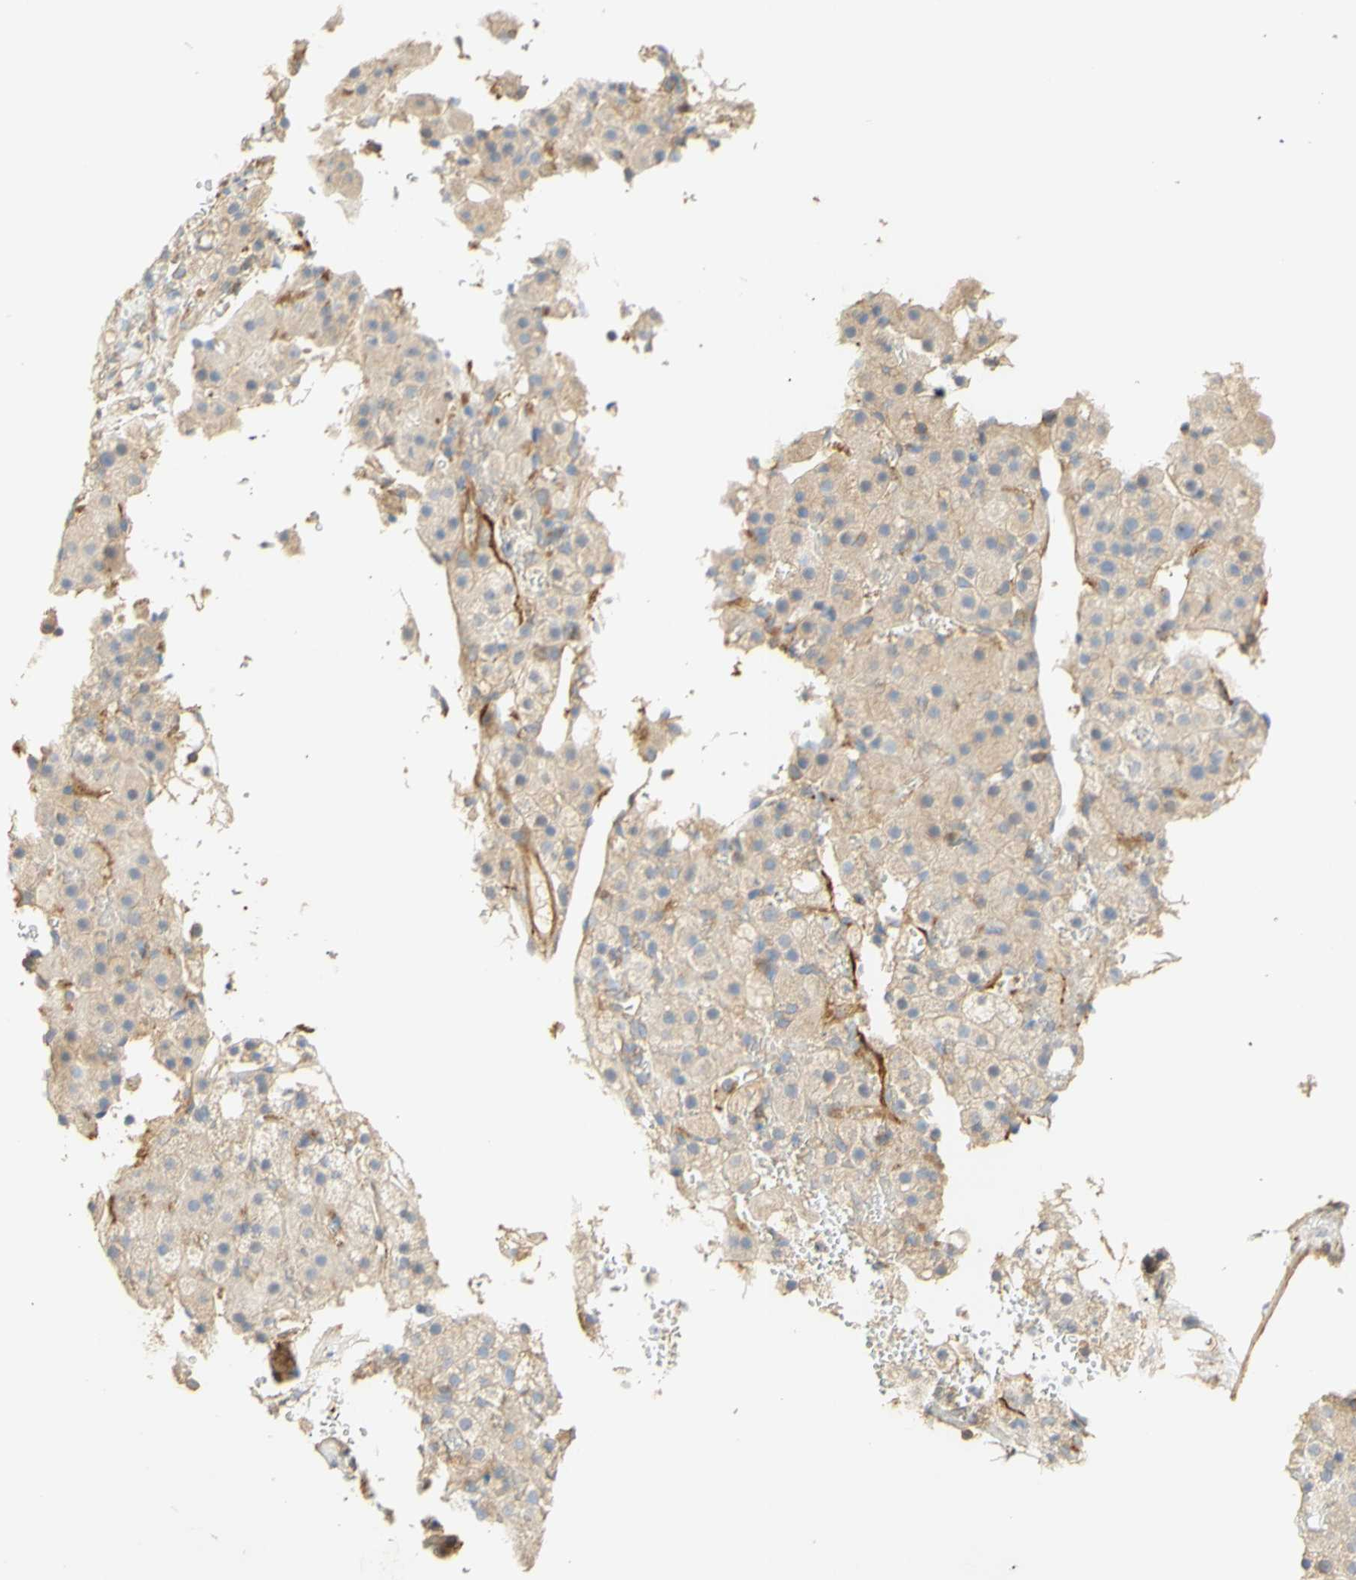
{"staining": {"intensity": "weak", "quantity": "25%-75%", "location": "cytoplasmic/membranous"}, "tissue": "adrenal gland", "cell_type": "Glandular cells", "image_type": "normal", "snomed": [{"axis": "morphology", "description": "Normal tissue, NOS"}, {"axis": "topography", "description": "Adrenal gland"}], "caption": "Weak cytoplasmic/membranous staining is appreciated in approximately 25%-75% of glandular cells in normal adrenal gland. The staining was performed using DAB (3,3'-diaminobenzidine), with brown indicating positive protein expression. Nuclei are stained blue with hematoxylin.", "gene": "KCNE4", "patient": {"sex": "female", "age": 59}}